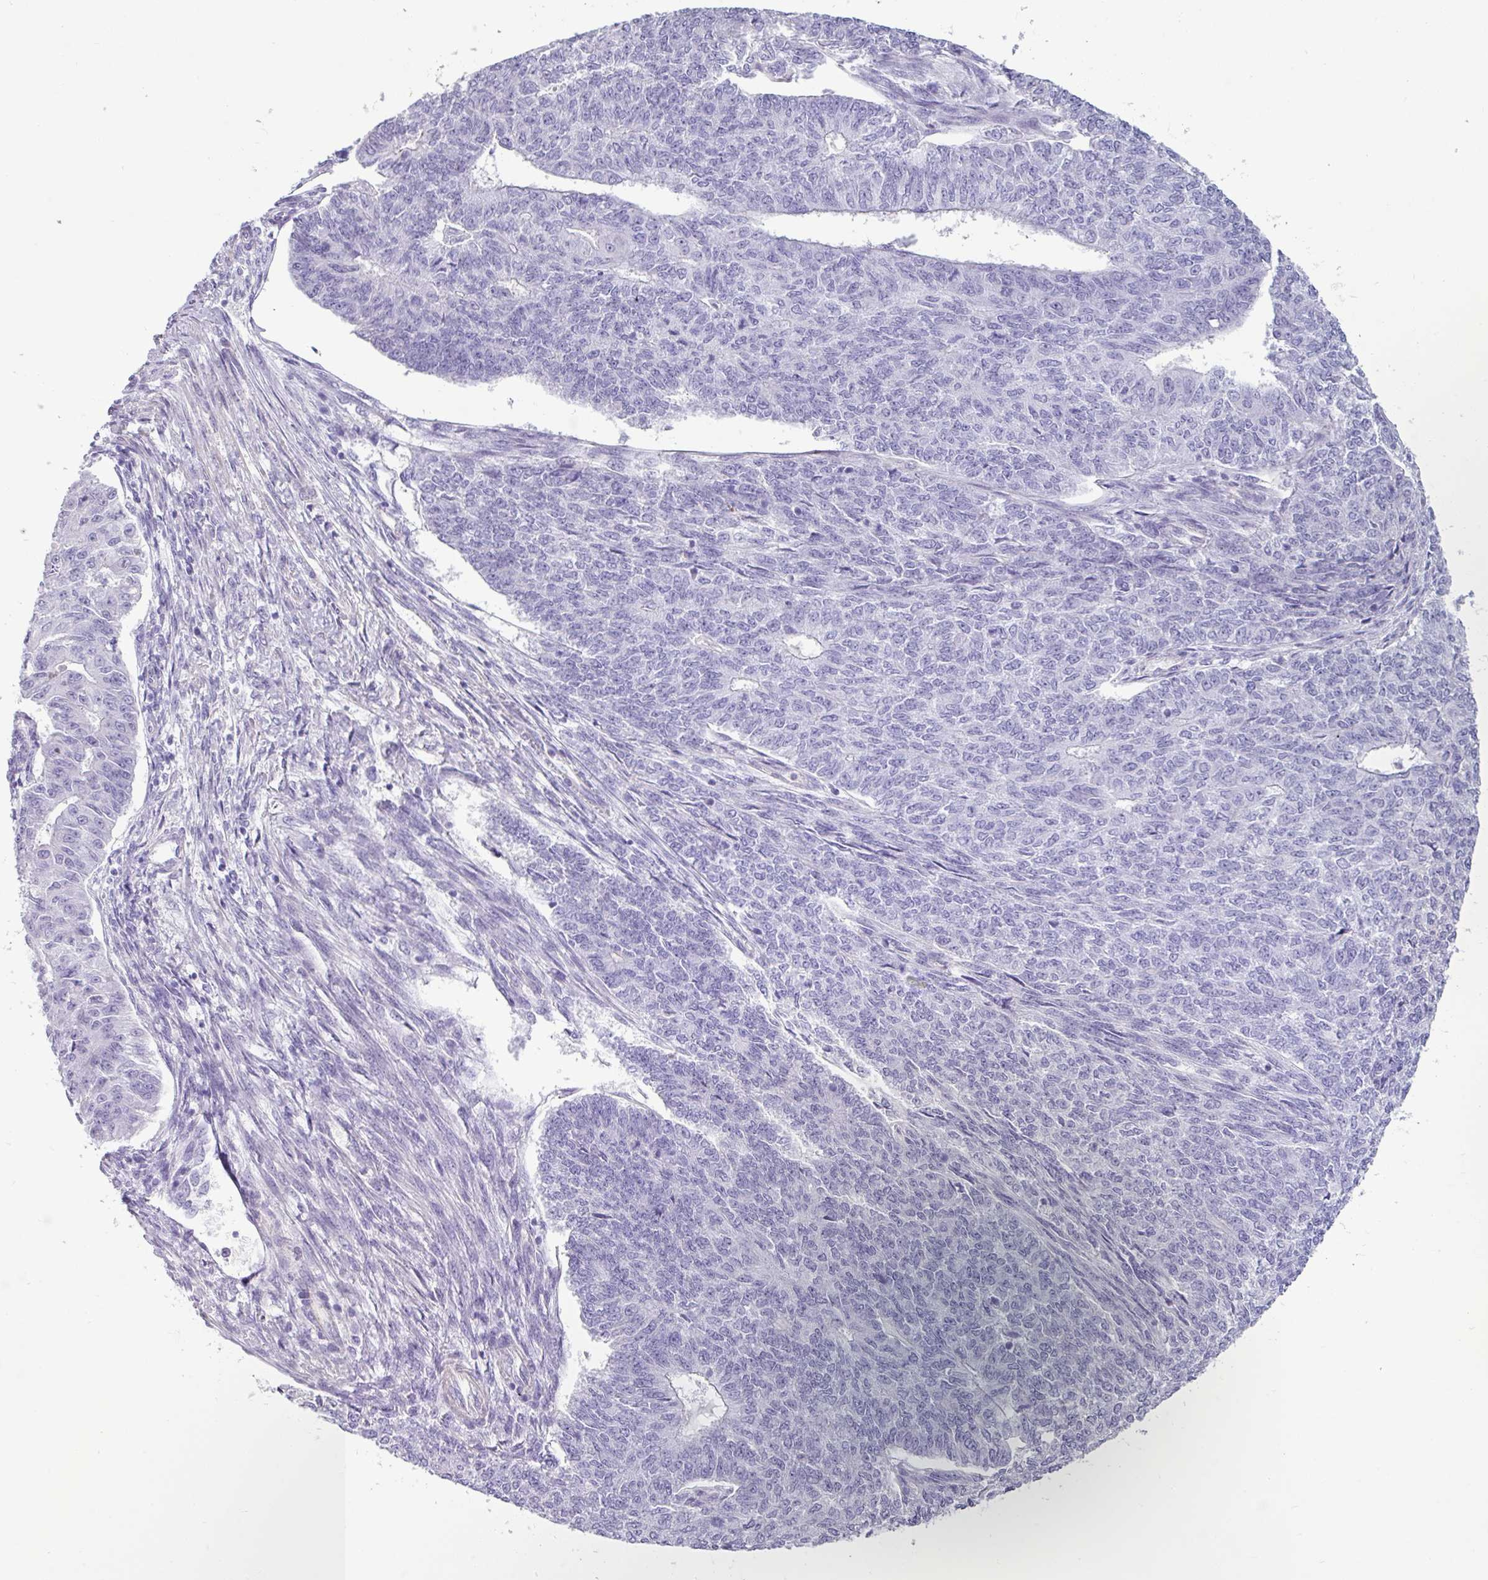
{"staining": {"intensity": "negative", "quantity": "none", "location": "none"}, "tissue": "endometrial cancer", "cell_type": "Tumor cells", "image_type": "cancer", "snomed": [{"axis": "morphology", "description": "Adenocarcinoma, NOS"}, {"axis": "topography", "description": "Endometrium"}], "caption": "Immunohistochemistry (IHC) micrograph of human endometrial cancer stained for a protein (brown), which displays no expression in tumor cells.", "gene": "VCX2", "patient": {"sex": "female", "age": 32}}